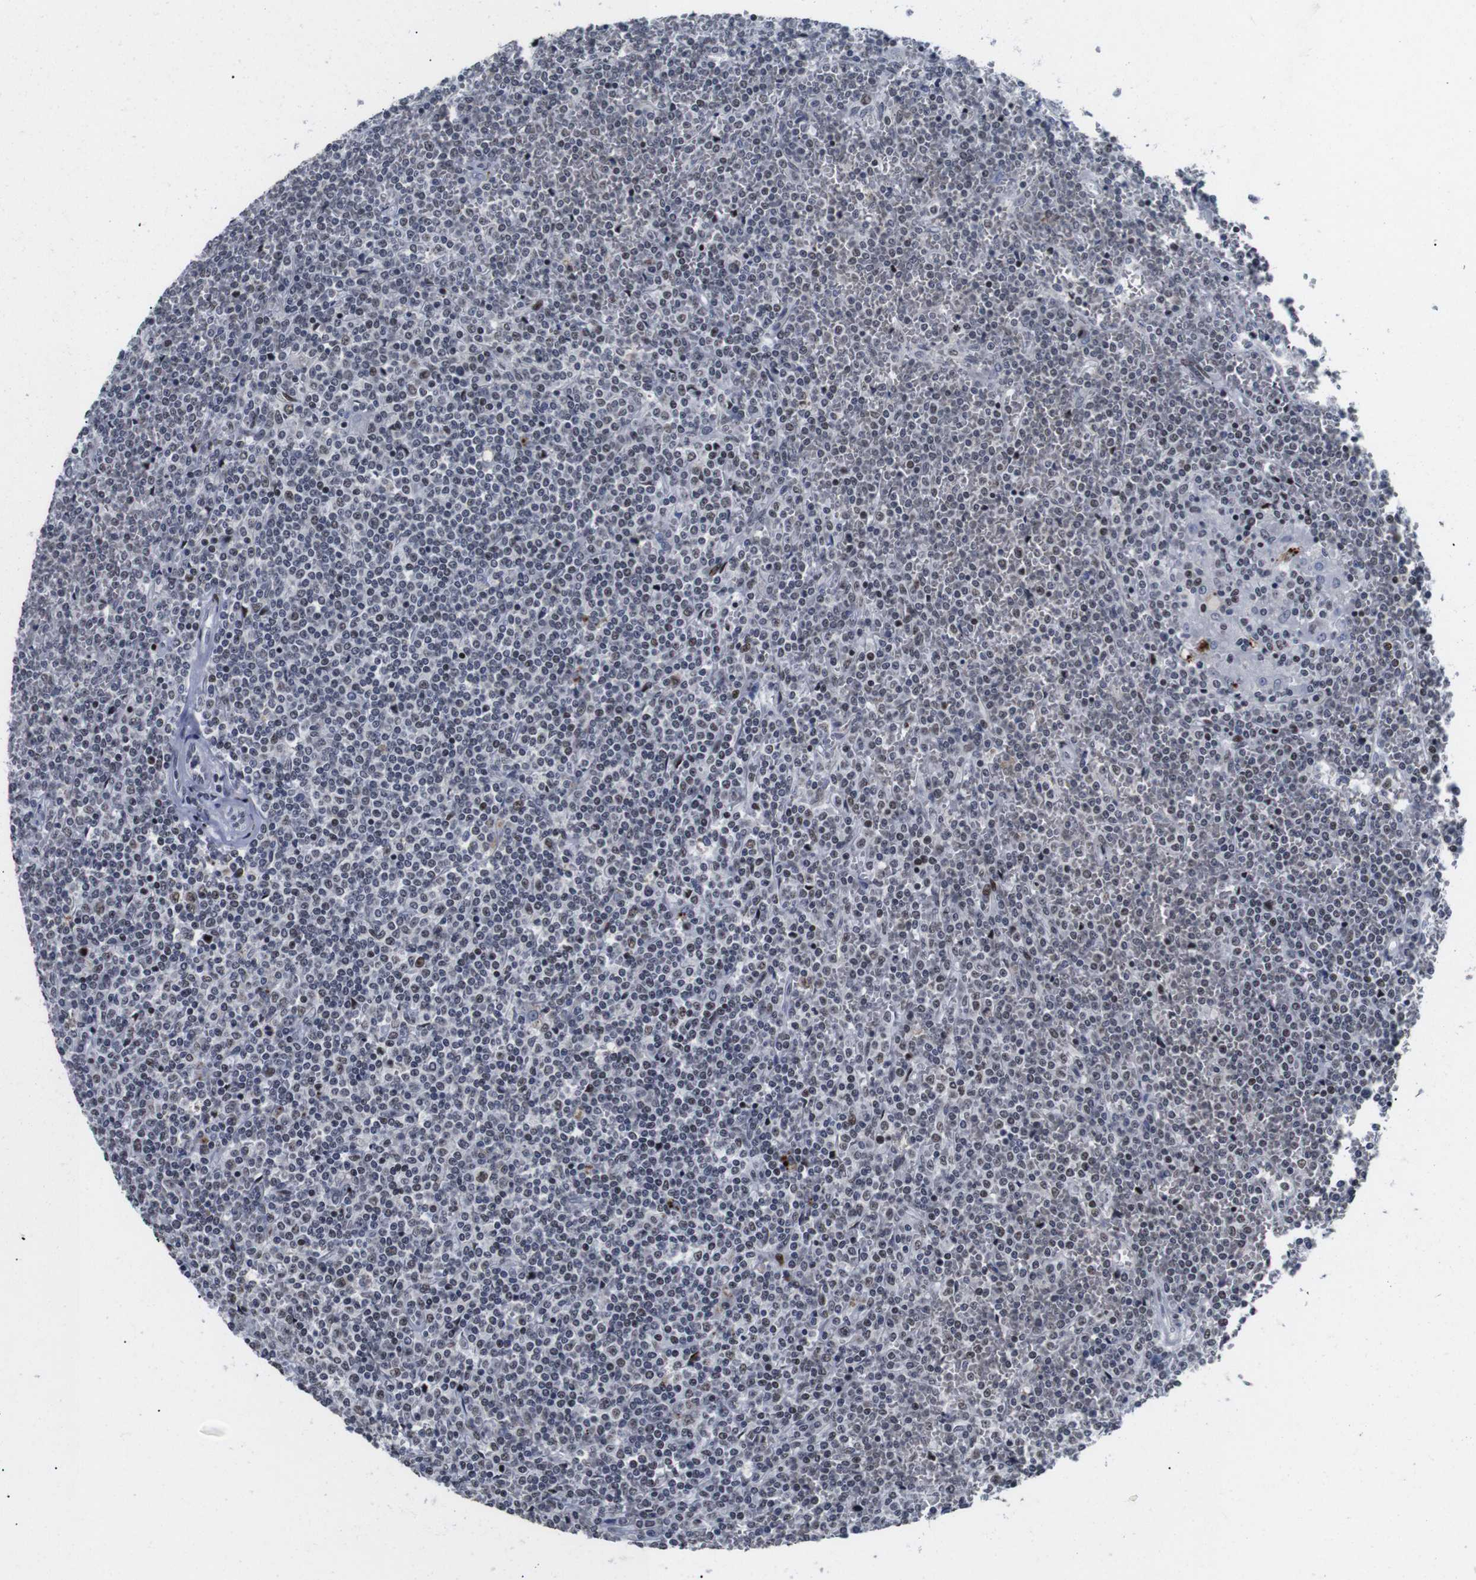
{"staining": {"intensity": "weak", "quantity": "25%-75%", "location": "nuclear"}, "tissue": "lymphoma", "cell_type": "Tumor cells", "image_type": "cancer", "snomed": [{"axis": "morphology", "description": "Malignant lymphoma, non-Hodgkin's type, Low grade"}, {"axis": "topography", "description": "Spleen"}], "caption": "Immunohistochemistry (IHC) micrograph of neoplastic tissue: human malignant lymphoma, non-Hodgkin's type (low-grade) stained using immunohistochemistry demonstrates low levels of weak protein expression localized specifically in the nuclear of tumor cells, appearing as a nuclear brown color.", "gene": "EIF4G1", "patient": {"sex": "female", "age": 19}}